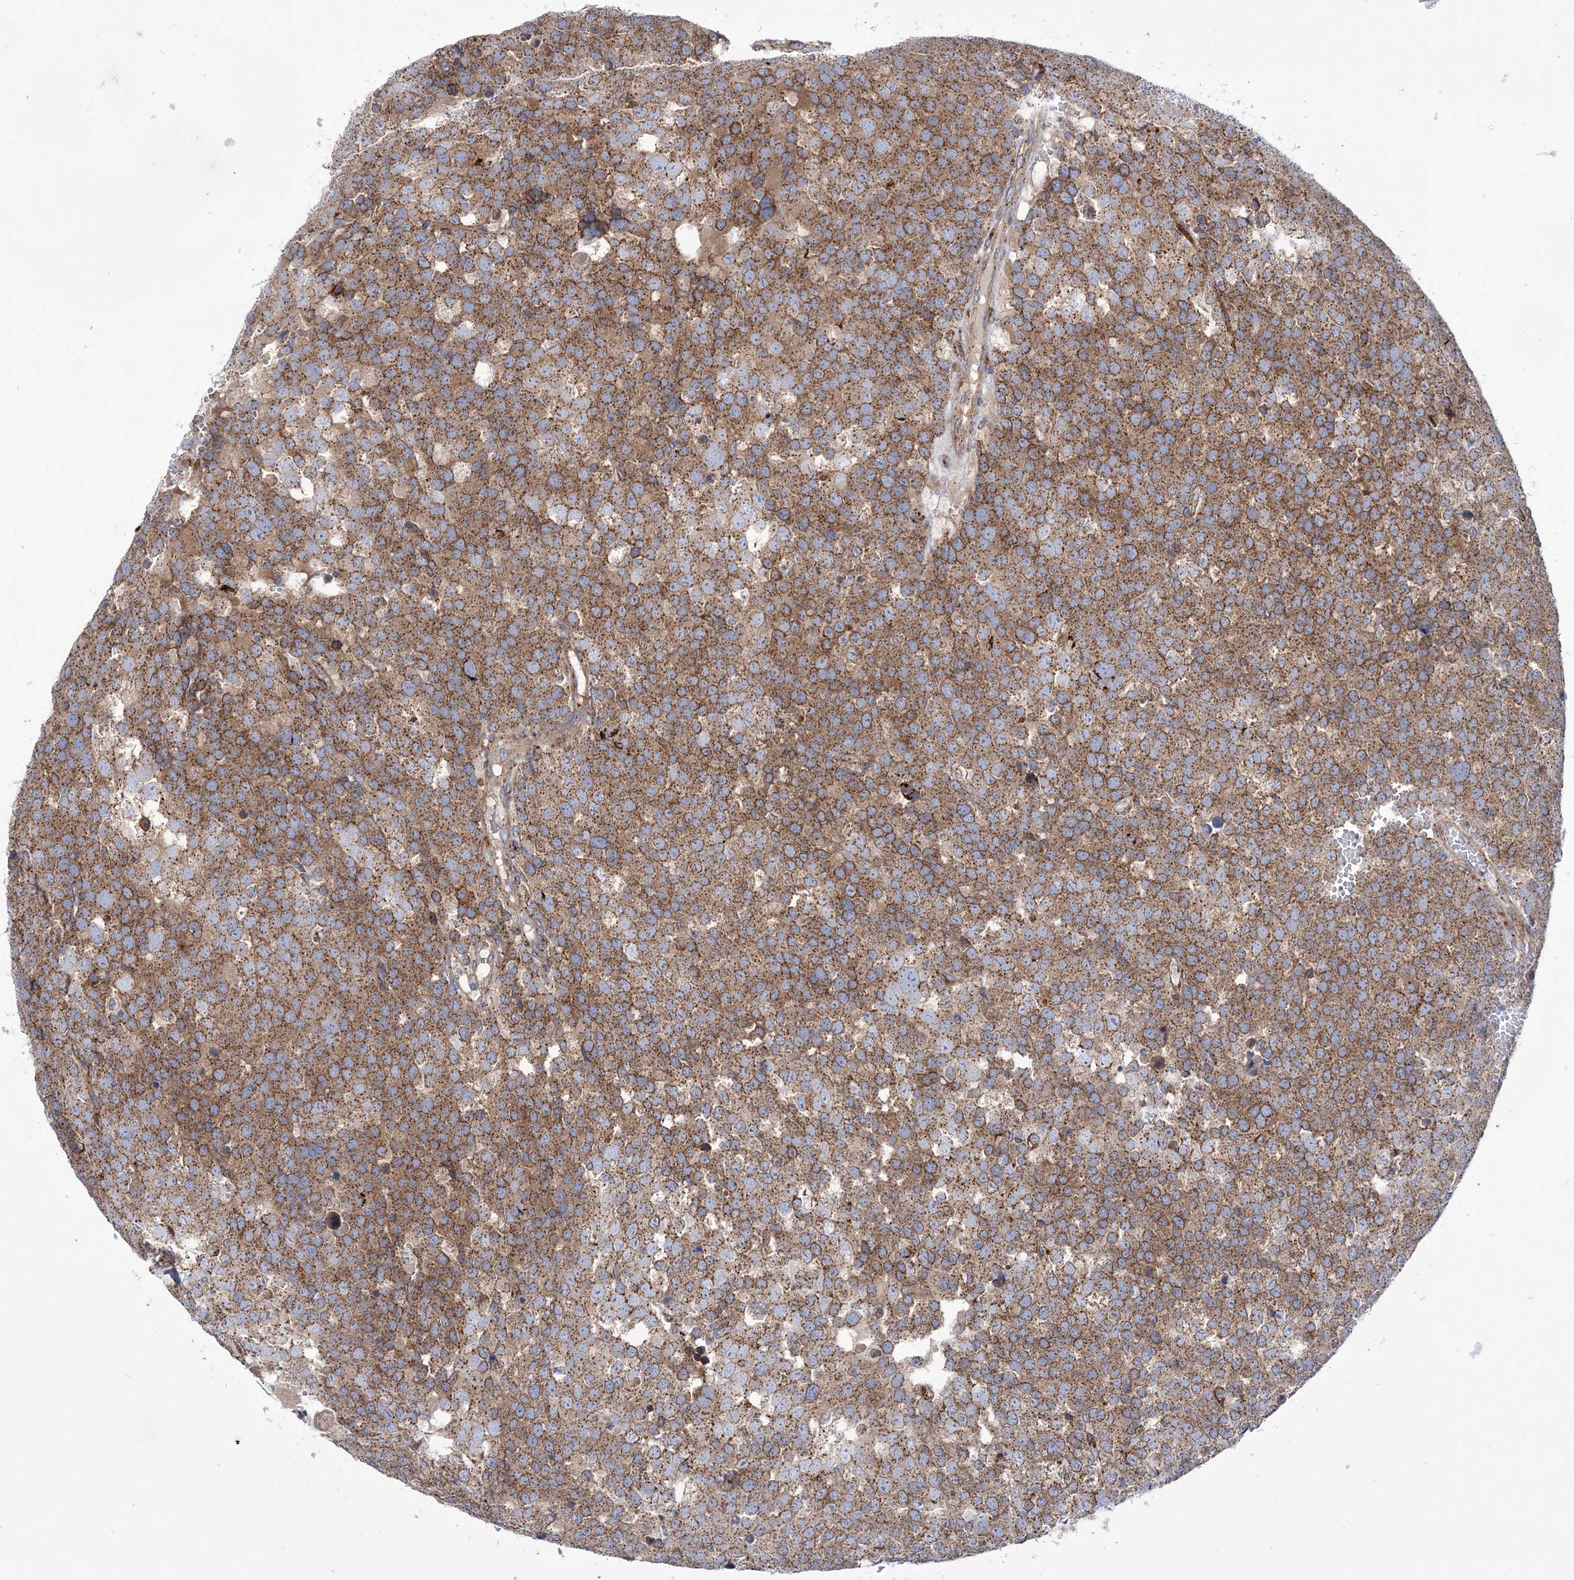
{"staining": {"intensity": "moderate", "quantity": ">75%", "location": "cytoplasmic/membranous"}, "tissue": "testis cancer", "cell_type": "Tumor cells", "image_type": "cancer", "snomed": [{"axis": "morphology", "description": "Seminoma, NOS"}, {"axis": "topography", "description": "Testis"}], "caption": "Moderate cytoplasmic/membranous positivity is identified in about >75% of tumor cells in seminoma (testis).", "gene": "COPB2", "patient": {"sex": "male", "age": 71}}